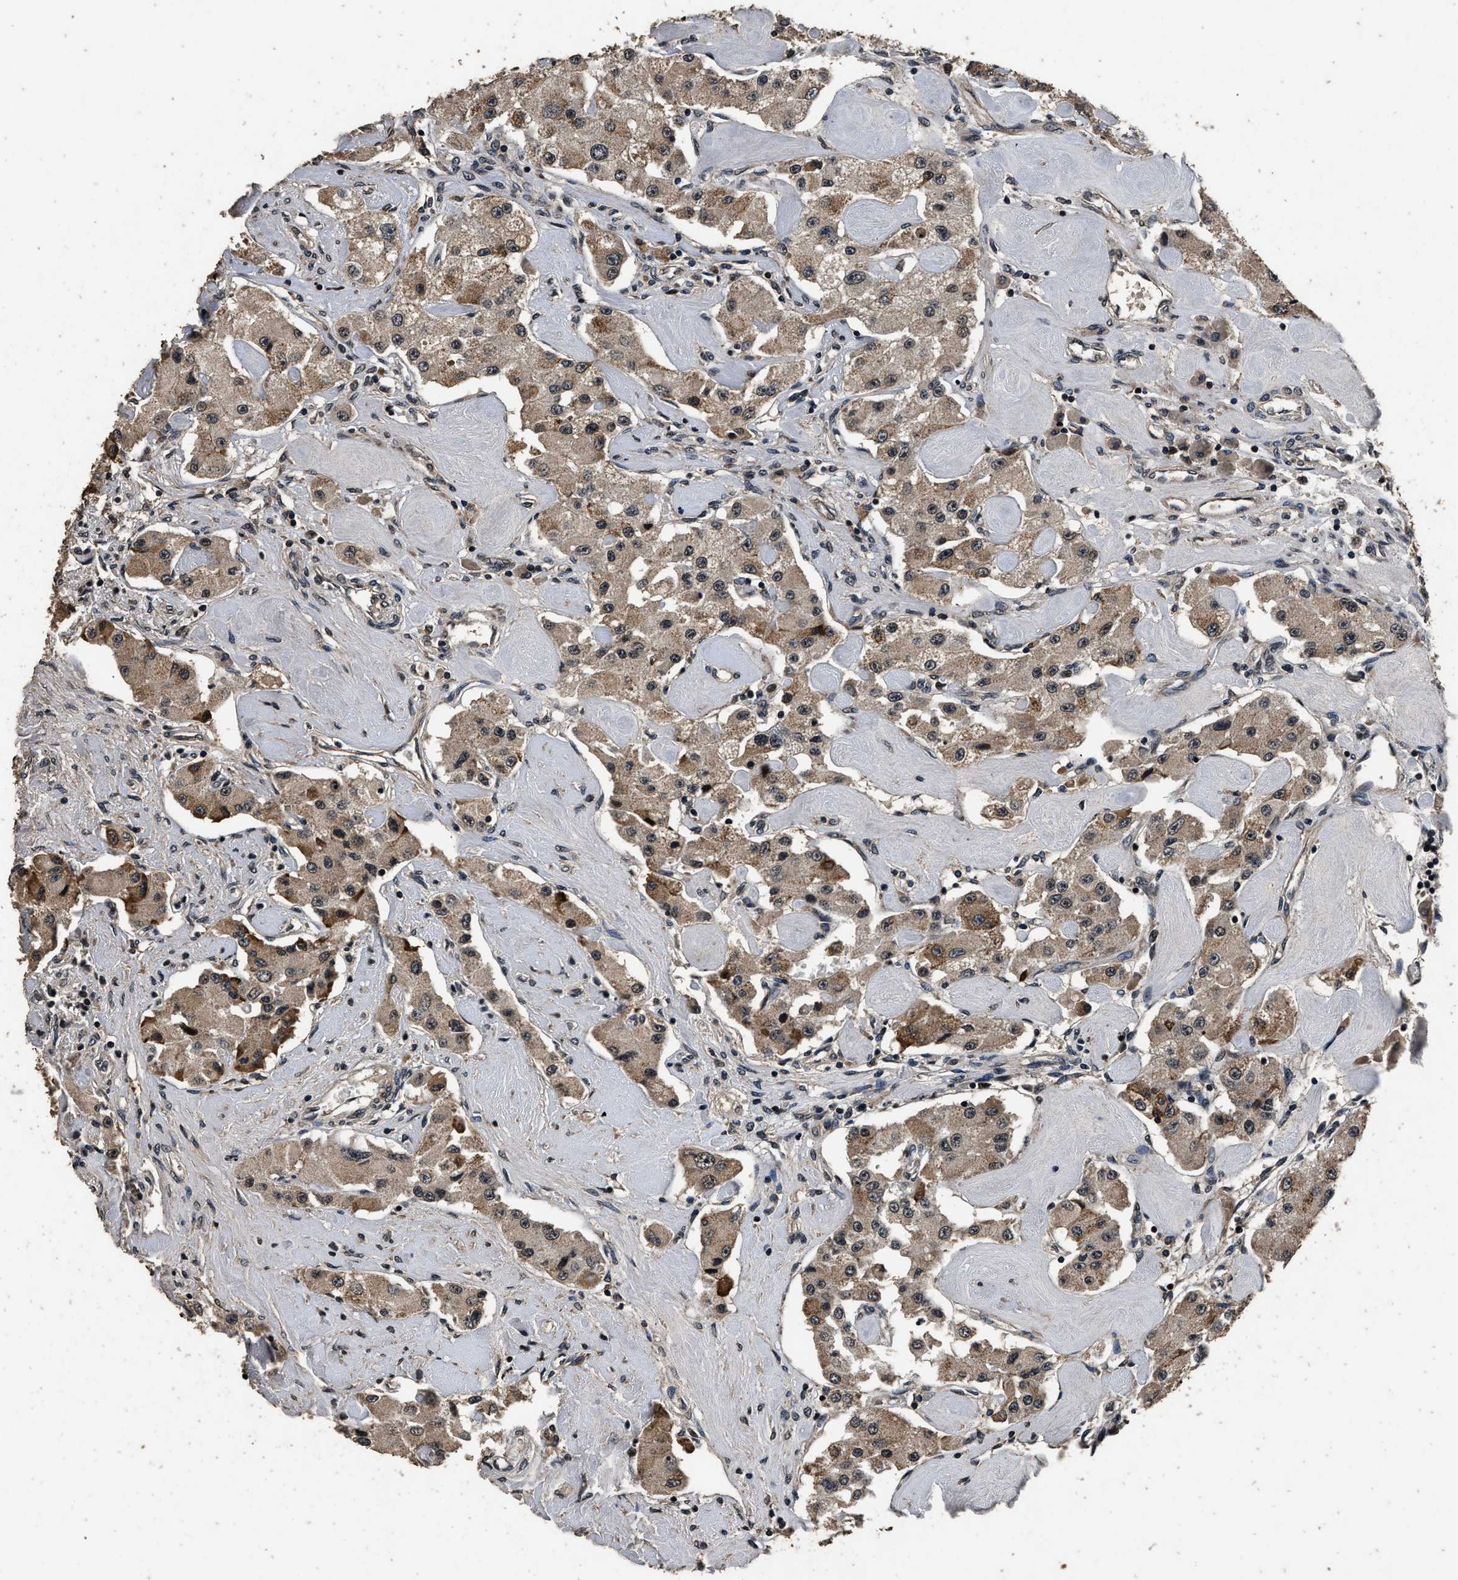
{"staining": {"intensity": "moderate", "quantity": ">75%", "location": "cytoplasmic/membranous,nuclear"}, "tissue": "carcinoid", "cell_type": "Tumor cells", "image_type": "cancer", "snomed": [{"axis": "morphology", "description": "Carcinoid, malignant, NOS"}, {"axis": "topography", "description": "Pancreas"}], "caption": "A brown stain highlights moderate cytoplasmic/membranous and nuclear positivity of a protein in human carcinoid (malignant) tumor cells. (DAB (3,3'-diaminobenzidine) IHC, brown staining for protein, blue staining for nuclei).", "gene": "CSTF1", "patient": {"sex": "male", "age": 41}}